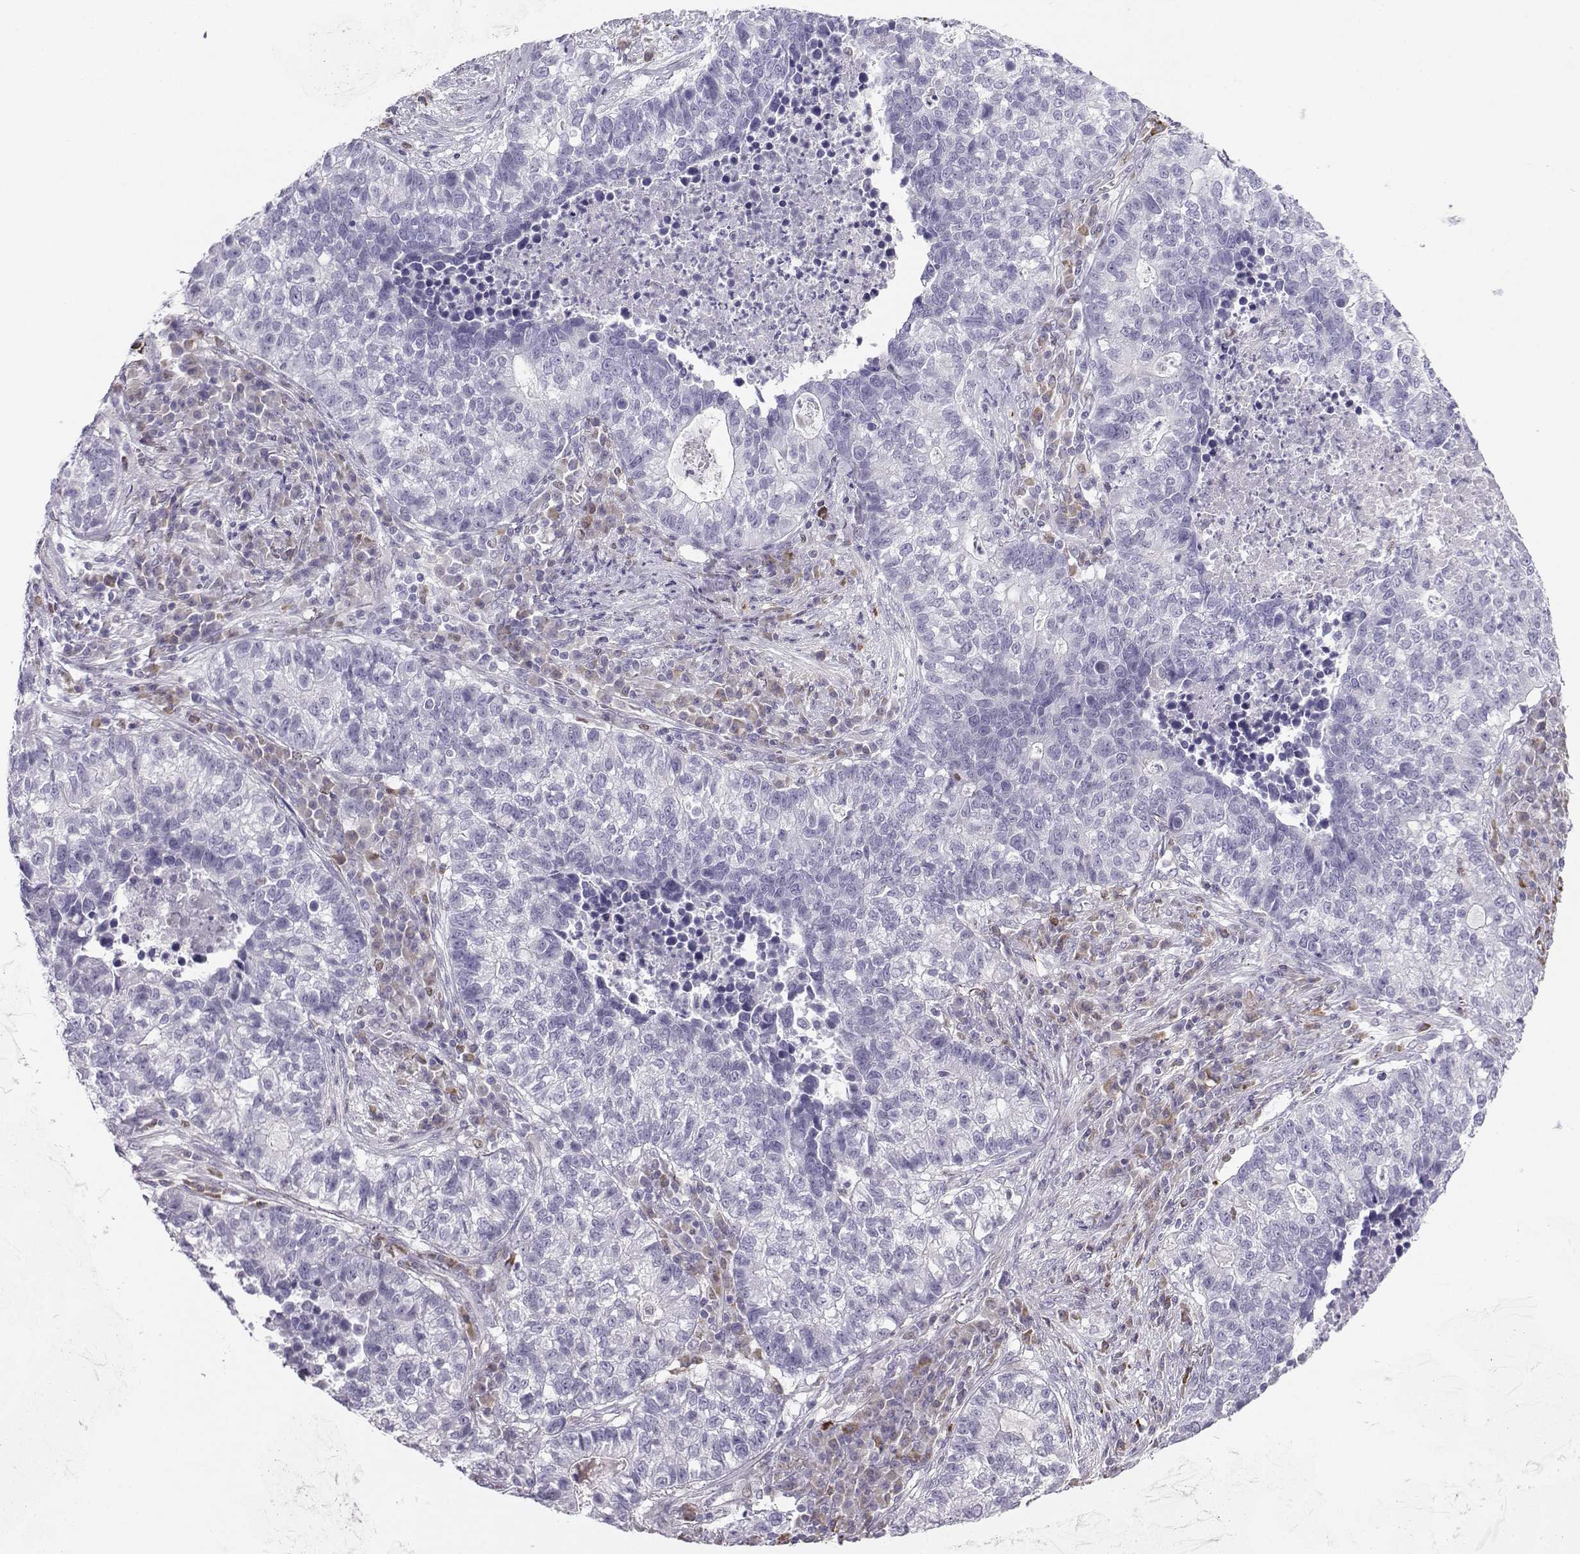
{"staining": {"intensity": "negative", "quantity": "none", "location": "none"}, "tissue": "lung cancer", "cell_type": "Tumor cells", "image_type": "cancer", "snomed": [{"axis": "morphology", "description": "Adenocarcinoma, NOS"}, {"axis": "topography", "description": "Lung"}], "caption": "Tumor cells are negative for protein expression in human lung adenocarcinoma.", "gene": "DCLK3", "patient": {"sex": "male", "age": 57}}